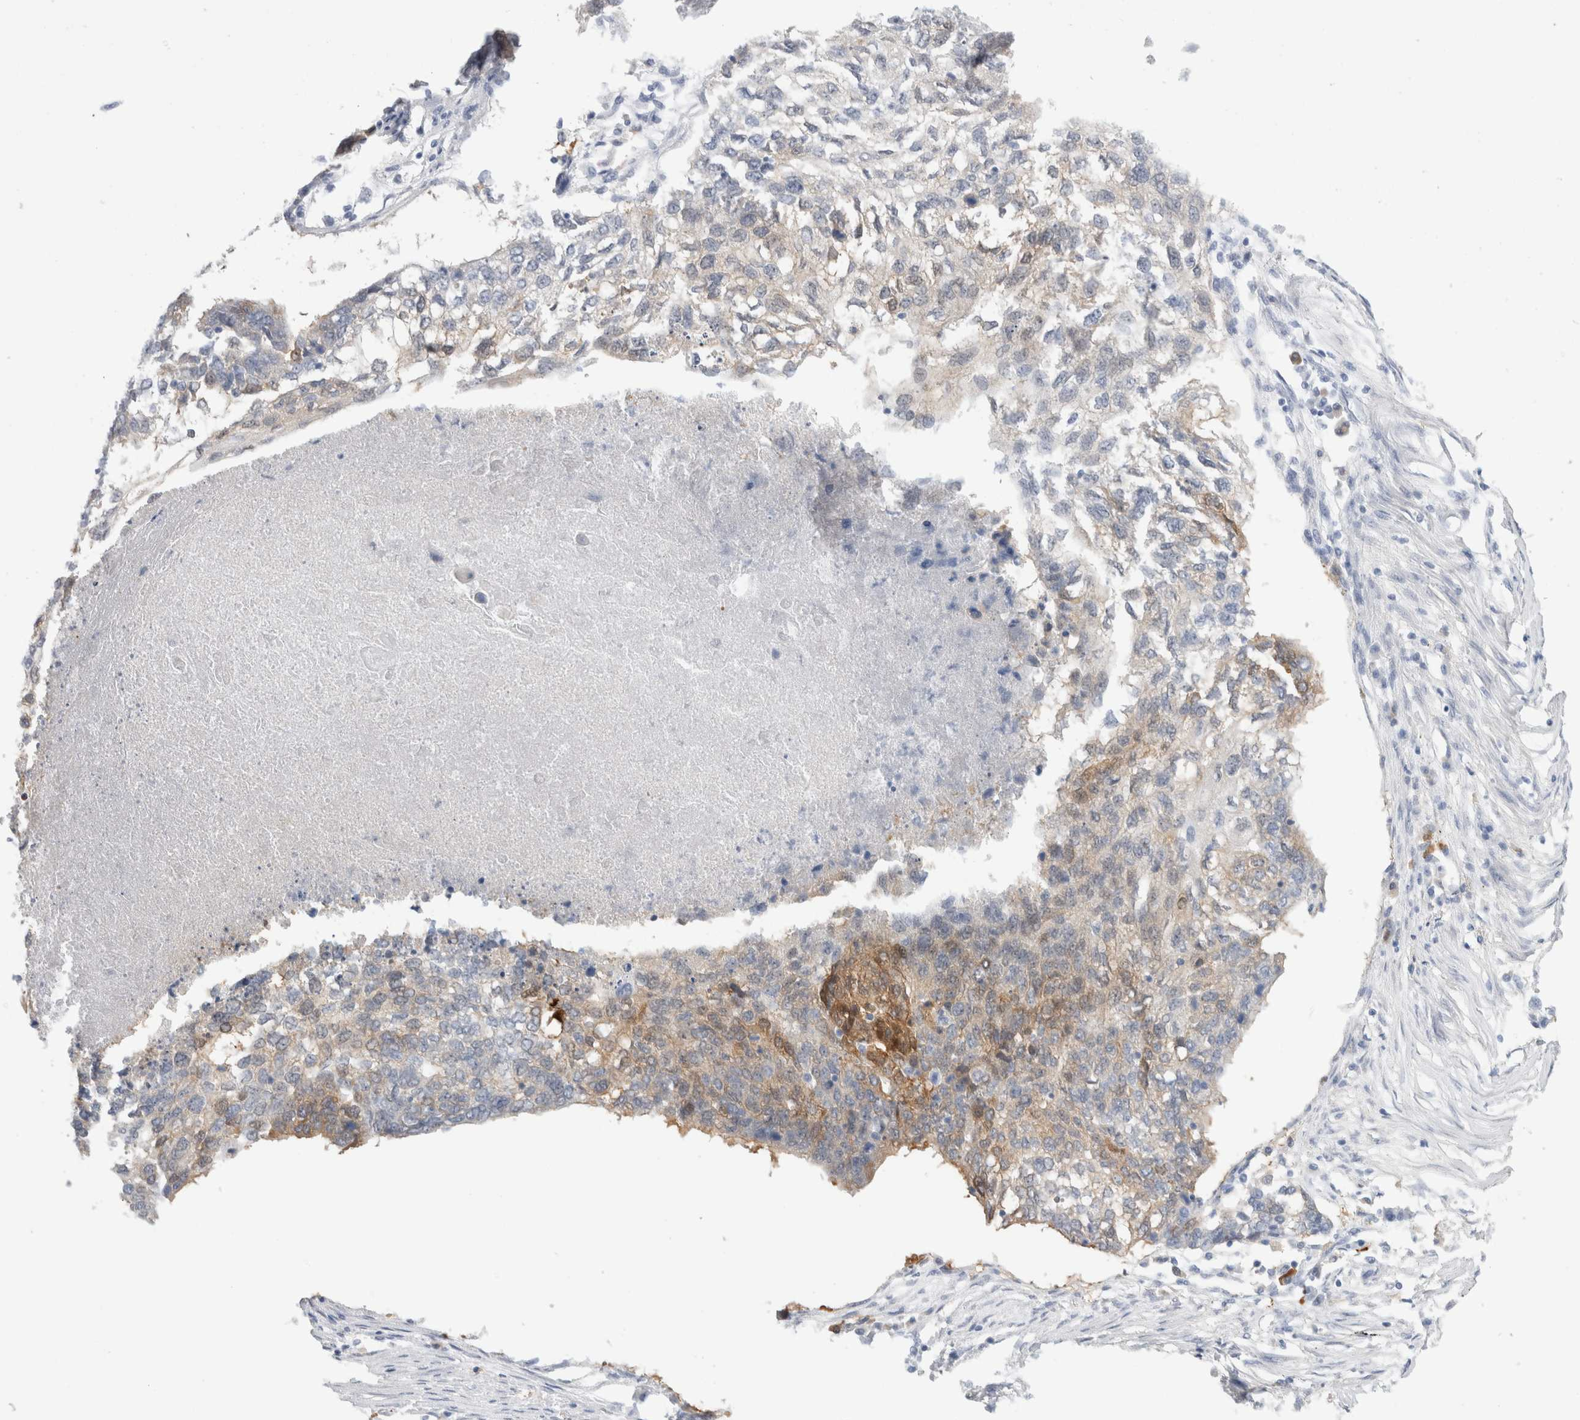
{"staining": {"intensity": "moderate", "quantity": "<25%", "location": "cytoplasmic/membranous"}, "tissue": "lung cancer", "cell_type": "Tumor cells", "image_type": "cancer", "snomed": [{"axis": "morphology", "description": "Squamous cell carcinoma, NOS"}, {"axis": "topography", "description": "Lung"}], "caption": "Immunohistochemical staining of human lung cancer (squamous cell carcinoma) exhibits low levels of moderate cytoplasmic/membranous staining in about <25% of tumor cells. Immunohistochemistry (ihc) stains the protein in brown and the nuclei are stained blue.", "gene": "NAPEPLD", "patient": {"sex": "female", "age": 63}}